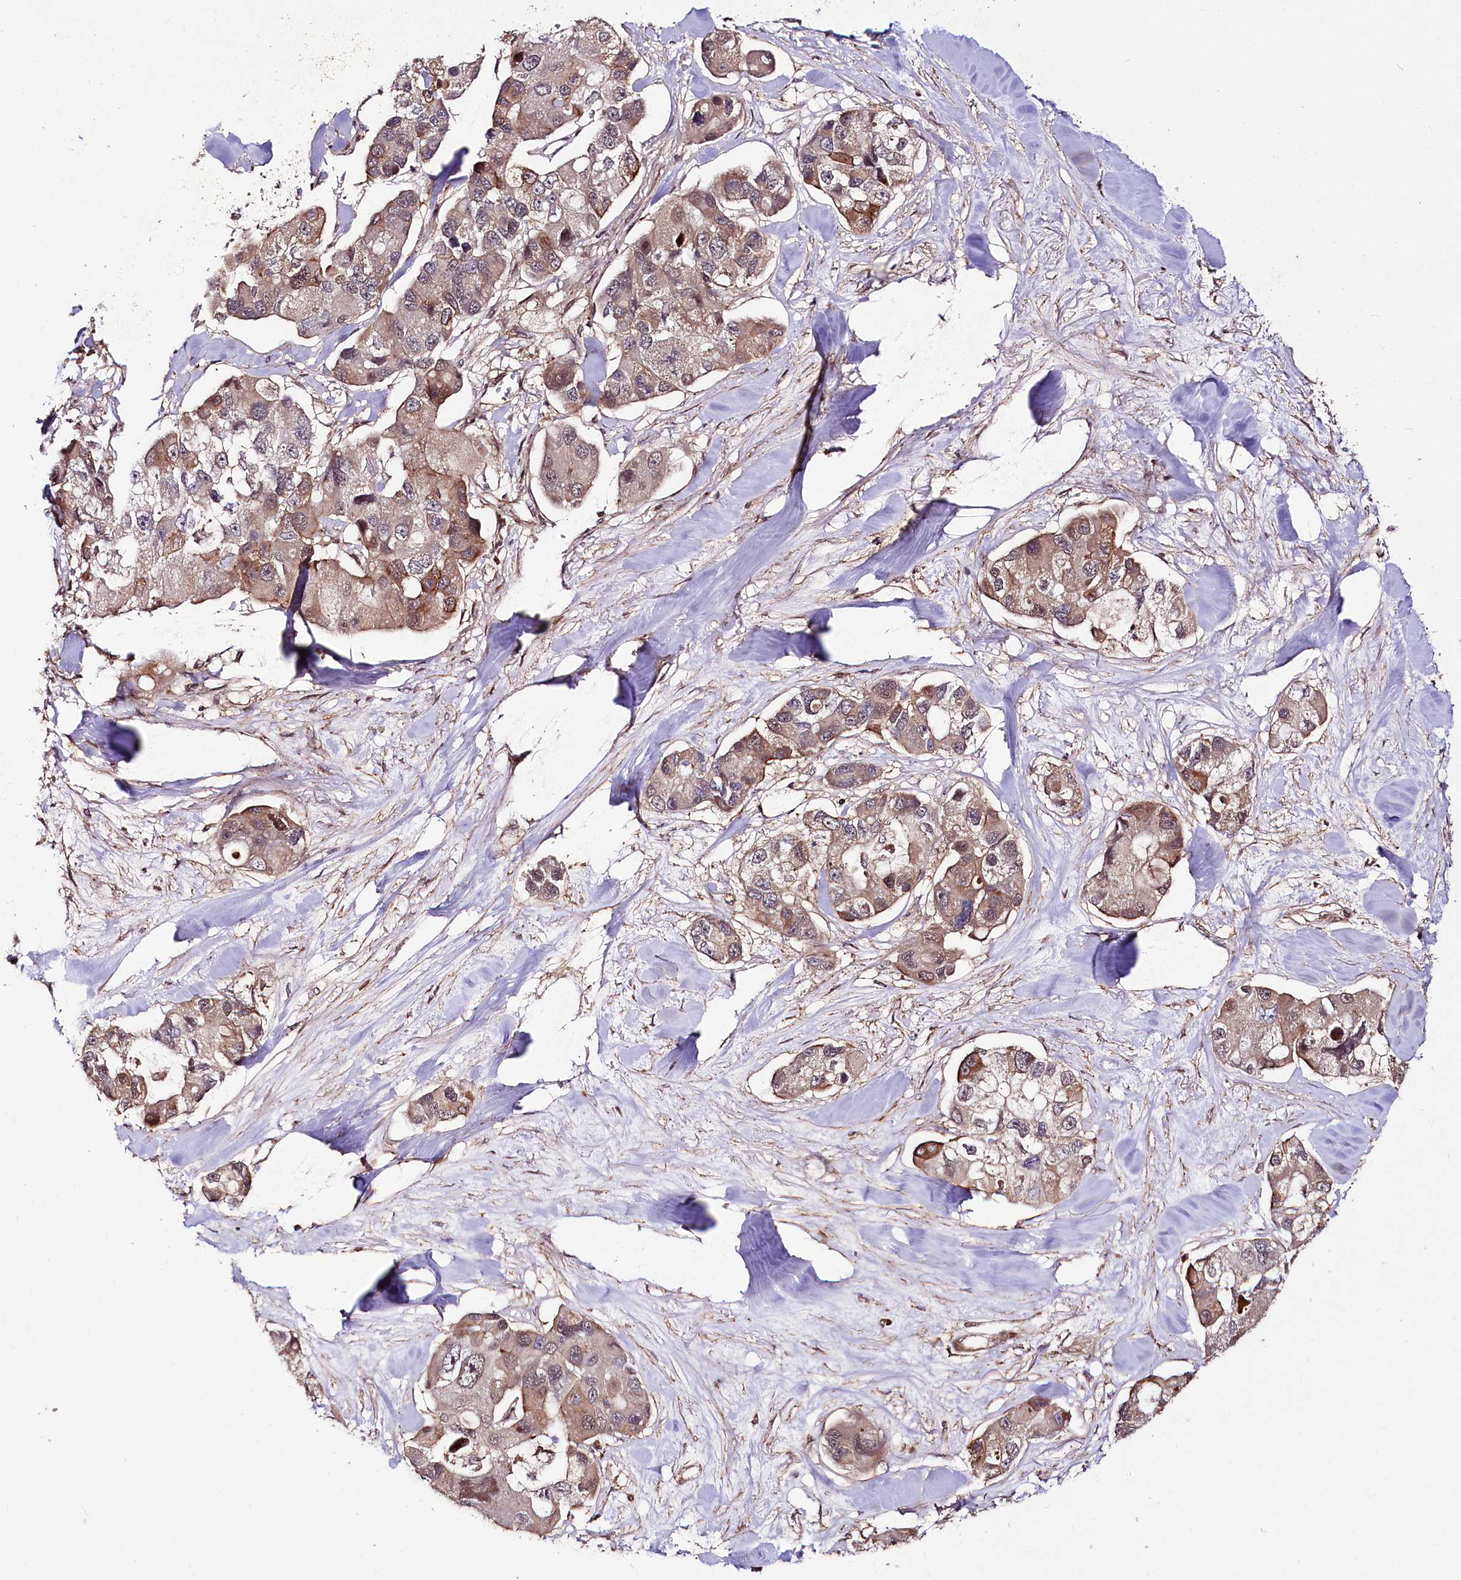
{"staining": {"intensity": "moderate", "quantity": "25%-75%", "location": "cytoplasmic/membranous"}, "tissue": "lung cancer", "cell_type": "Tumor cells", "image_type": "cancer", "snomed": [{"axis": "morphology", "description": "Adenocarcinoma, NOS"}, {"axis": "topography", "description": "Lung"}], "caption": "Adenocarcinoma (lung) stained with DAB (3,3'-diaminobenzidine) immunohistochemistry (IHC) exhibits medium levels of moderate cytoplasmic/membranous expression in approximately 25%-75% of tumor cells.", "gene": "PHLDB1", "patient": {"sex": "female", "age": 54}}